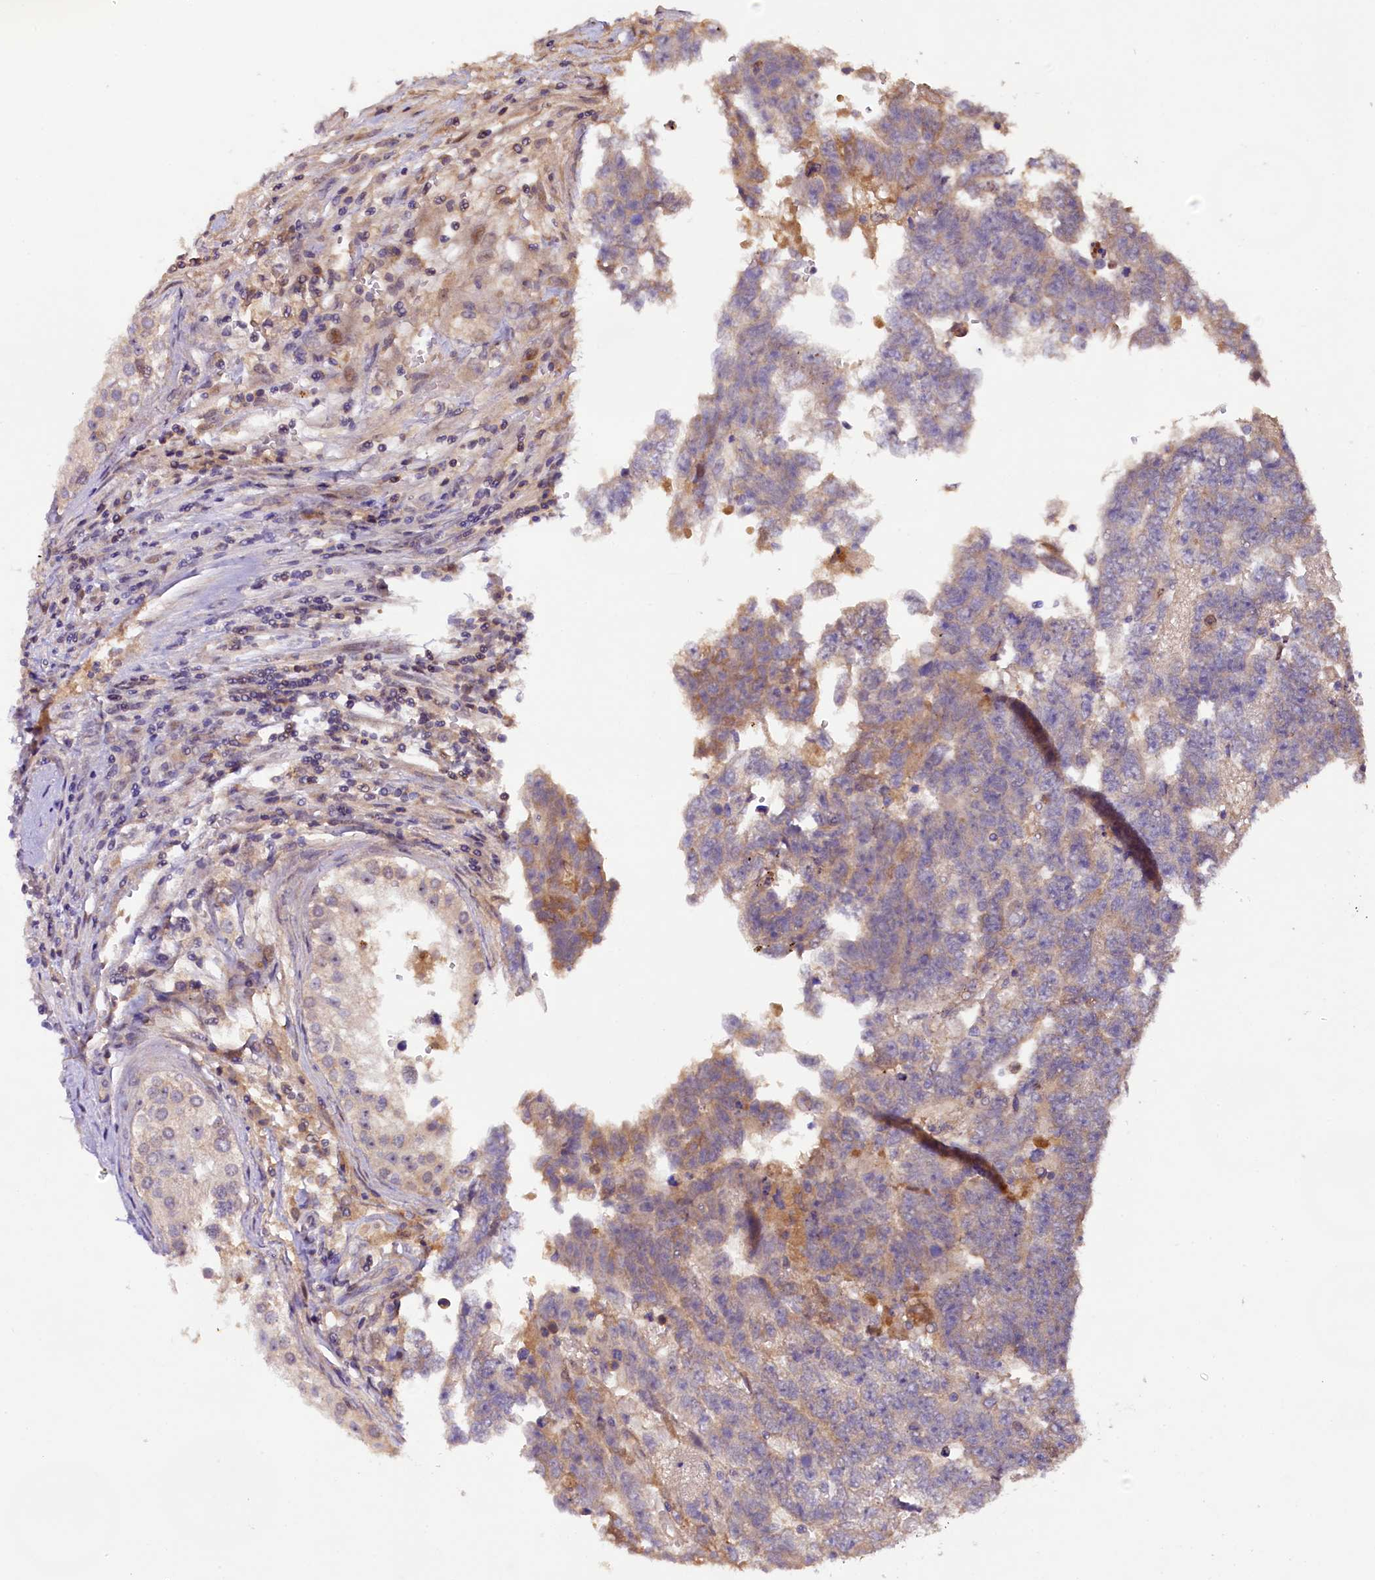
{"staining": {"intensity": "negative", "quantity": "none", "location": "none"}, "tissue": "testis cancer", "cell_type": "Tumor cells", "image_type": "cancer", "snomed": [{"axis": "morphology", "description": "Carcinoma, Embryonal, NOS"}, {"axis": "topography", "description": "Testis"}], "caption": "A micrograph of testis cancer (embryonal carcinoma) stained for a protein demonstrates no brown staining in tumor cells.", "gene": "PLXNB1", "patient": {"sex": "male", "age": 25}}